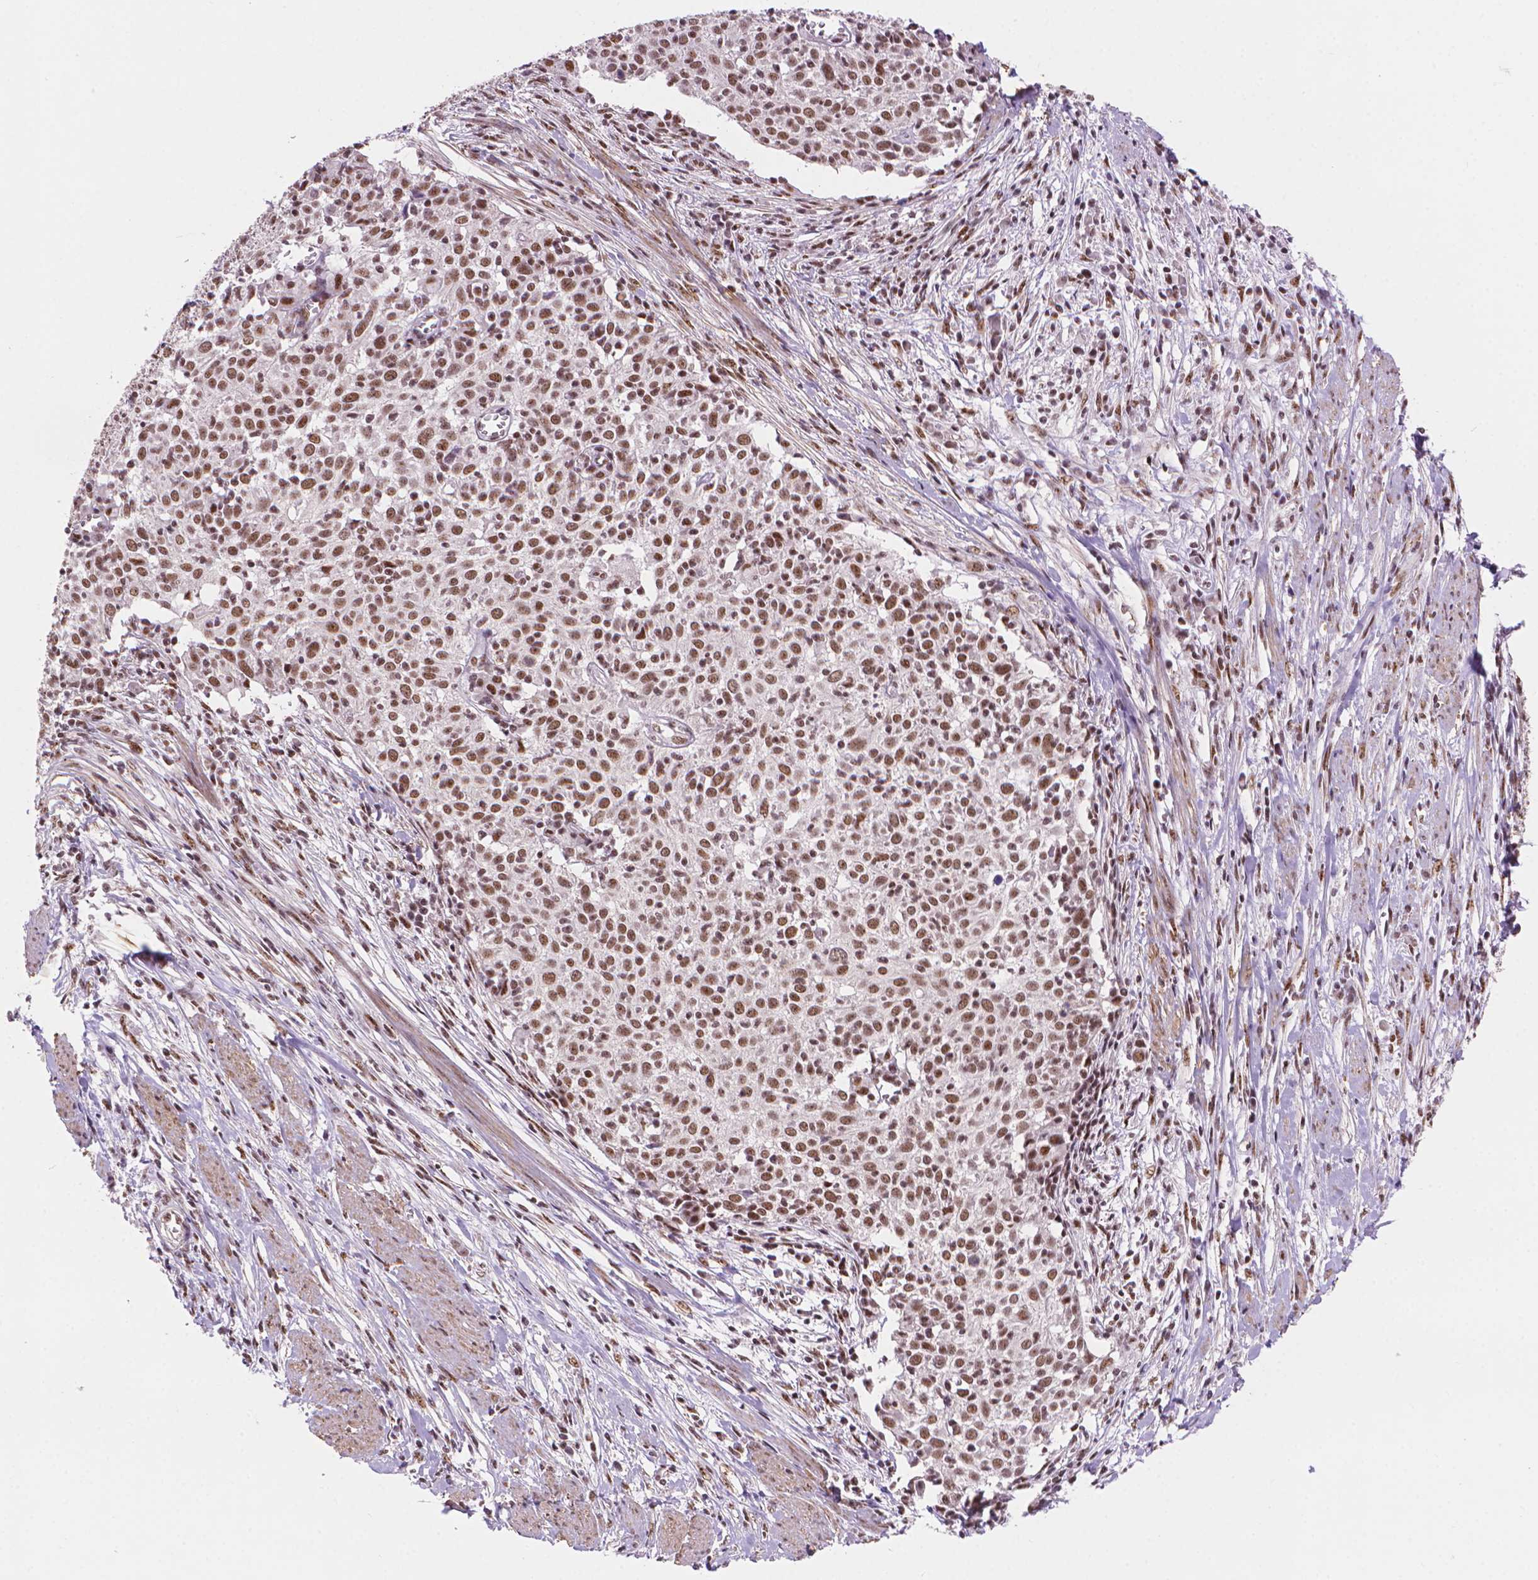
{"staining": {"intensity": "moderate", "quantity": ">75%", "location": "nuclear"}, "tissue": "cervical cancer", "cell_type": "Tumor cells", "image_type": "cancer", "snomed": [{"axis": "morphology", "description": "Squamous cell carcinoma, NOS"}, {"axis": "topography", "description": "Cervix"}], "caption": "Cervical squamous cell carcinoma stained with DAB immunohistochemistry exhibits medium levels of moderate nuclear staining in approximately >75% of tumor cells. Using DAB (brown) and hematoxylin (blue) stains, captured at high magnification using brightfield microscopy.", "gene": "UBN1", "patient": {"sex": "female", "age": 39}}